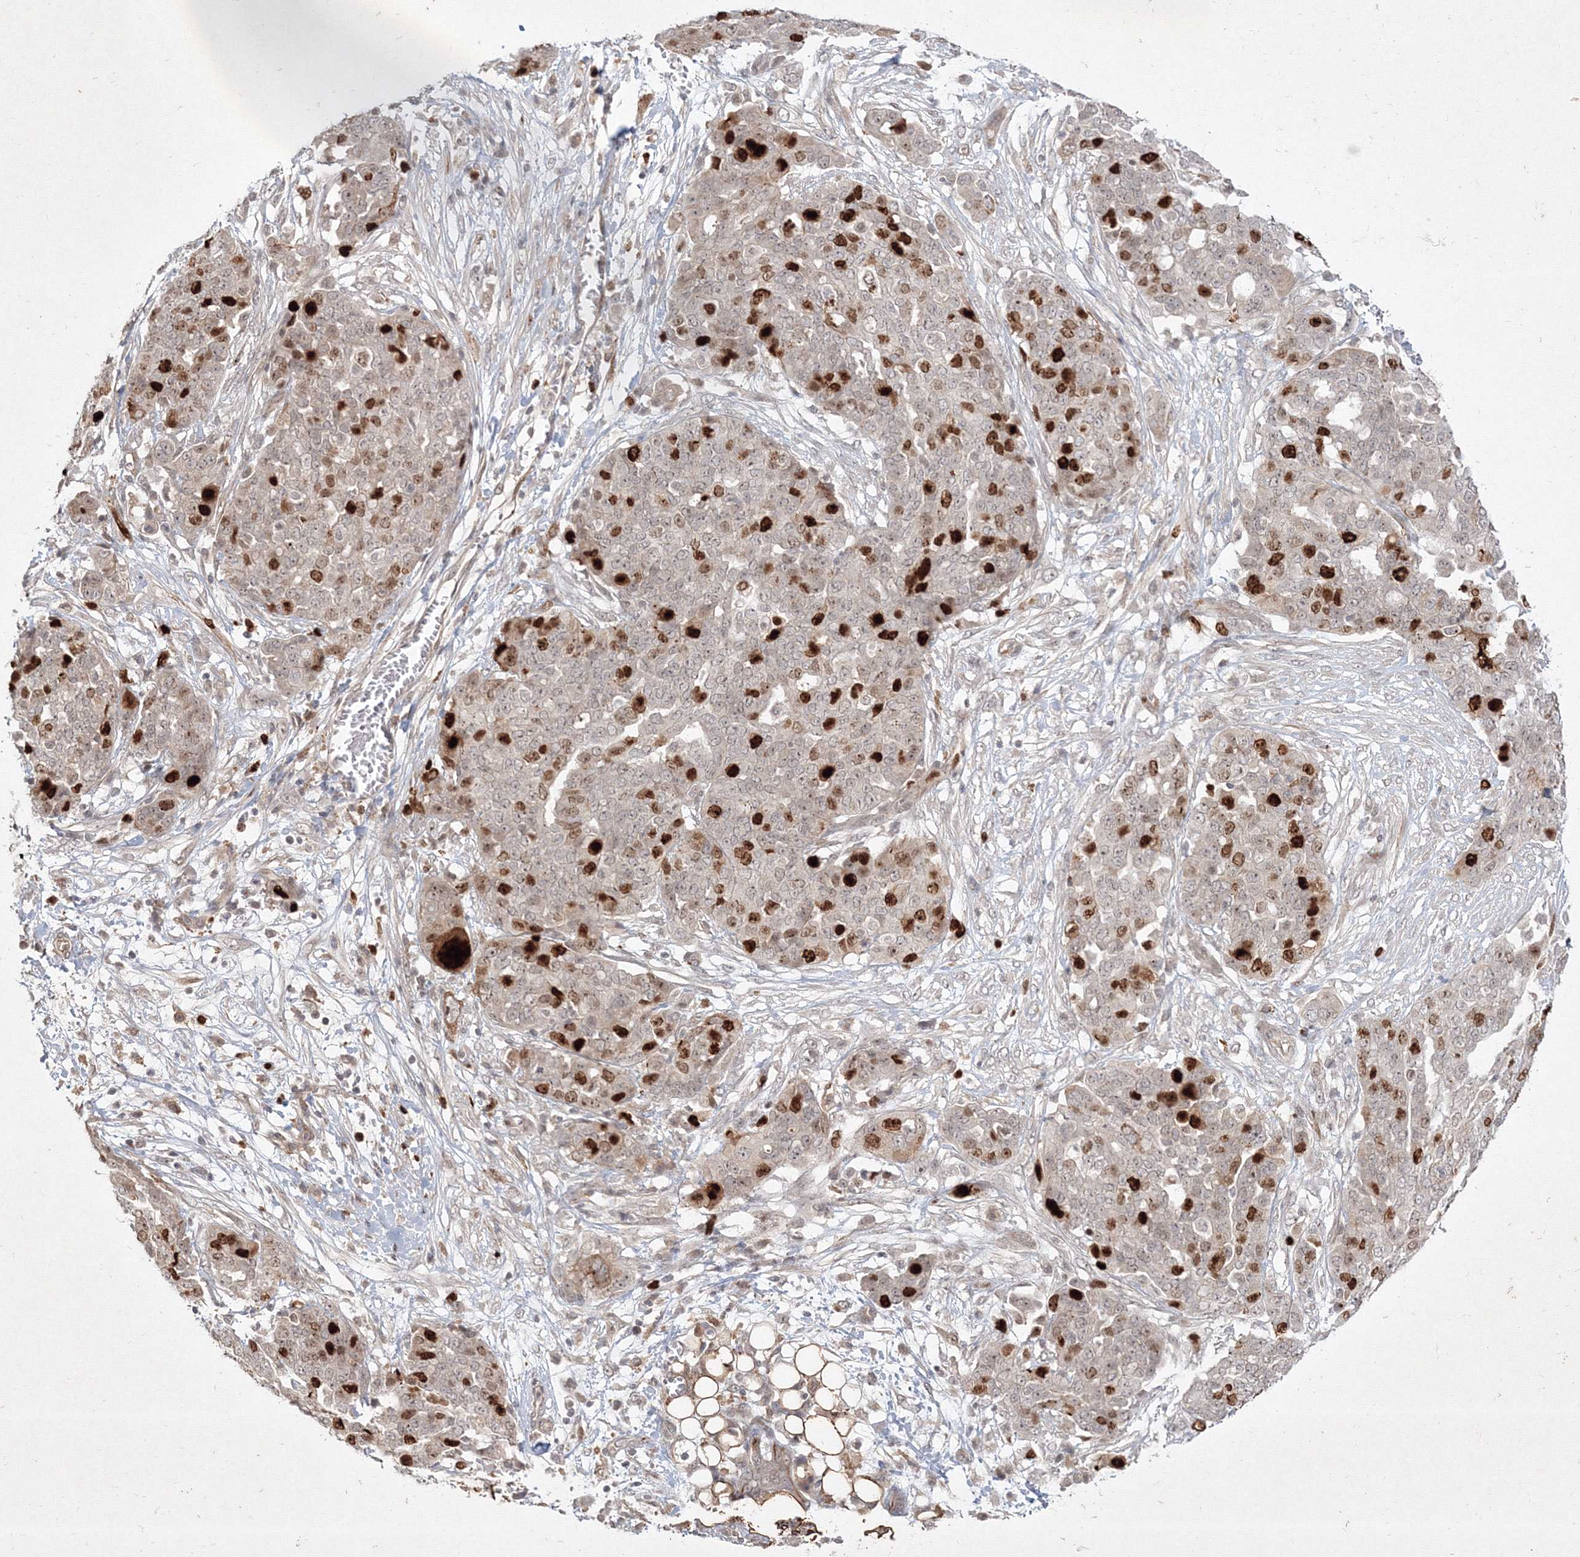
{"staining": {"intensity": "strong", "quantity": "25%-75%", "location": "nuclear"}, "tissue": "ovarian cancer", "cell_type": "Tumor cells", "image_type": "cancer", "snomed": [{"axis": "morphology", "description": "Cystadenocarcinoma, serous, NOS"}, {"axis": "topography", "description": "Soft tissue"}, {"axis": "topography", "description": "Ovary"}], "caption": "A micrograph of human ovarian serous cystadenocarcinoma stained for a protein exhibits strong nuclear brown staining in tumor cells.", "gene": "KIF20A", "patient": {"sex": "female", "age": 57}}